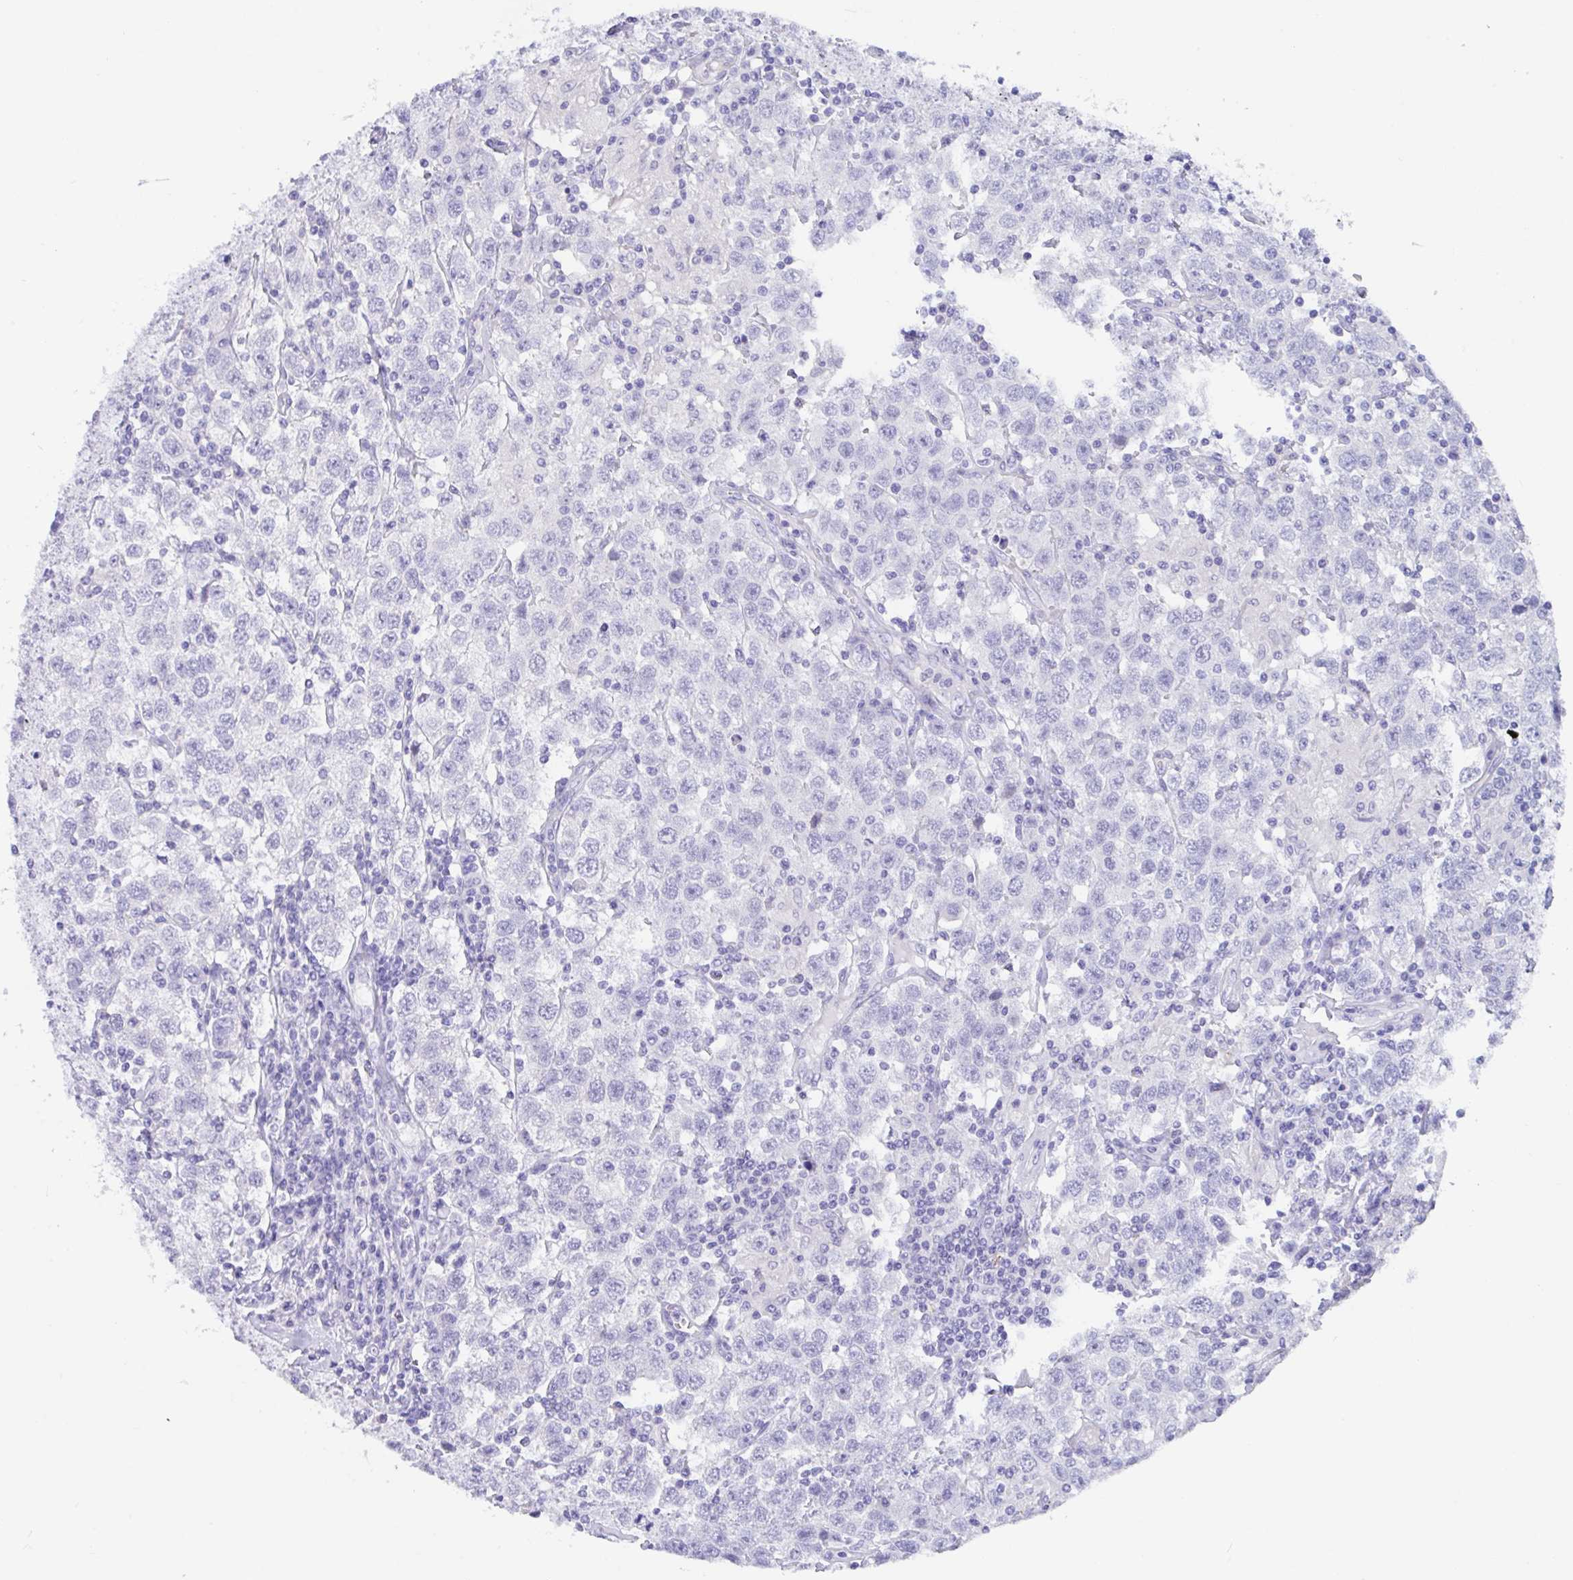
{"staining": {"intensity": "negative", "quantity": "none", "location": "none"}, "tissue": "testis cancer", "cell_type": "Tumor cells", "image_type": "cancer", "snomed": [{"axis": "morphology", "description": "Seminoma, NOS"}, {"axis": "topography", "description": "Testis"}], "caption": "An immunohistochemistry (IHC) photomicrograph of testis seminoma is shown. There is no staining in tumor cells of testis seminoma. (Brightfield microscopy of DAB (3,3'-diaminobenzidine) immunohistochemistry at high magnification).", "gene": "OR6N2", "patient": {"sex": "male", "age": 41}}